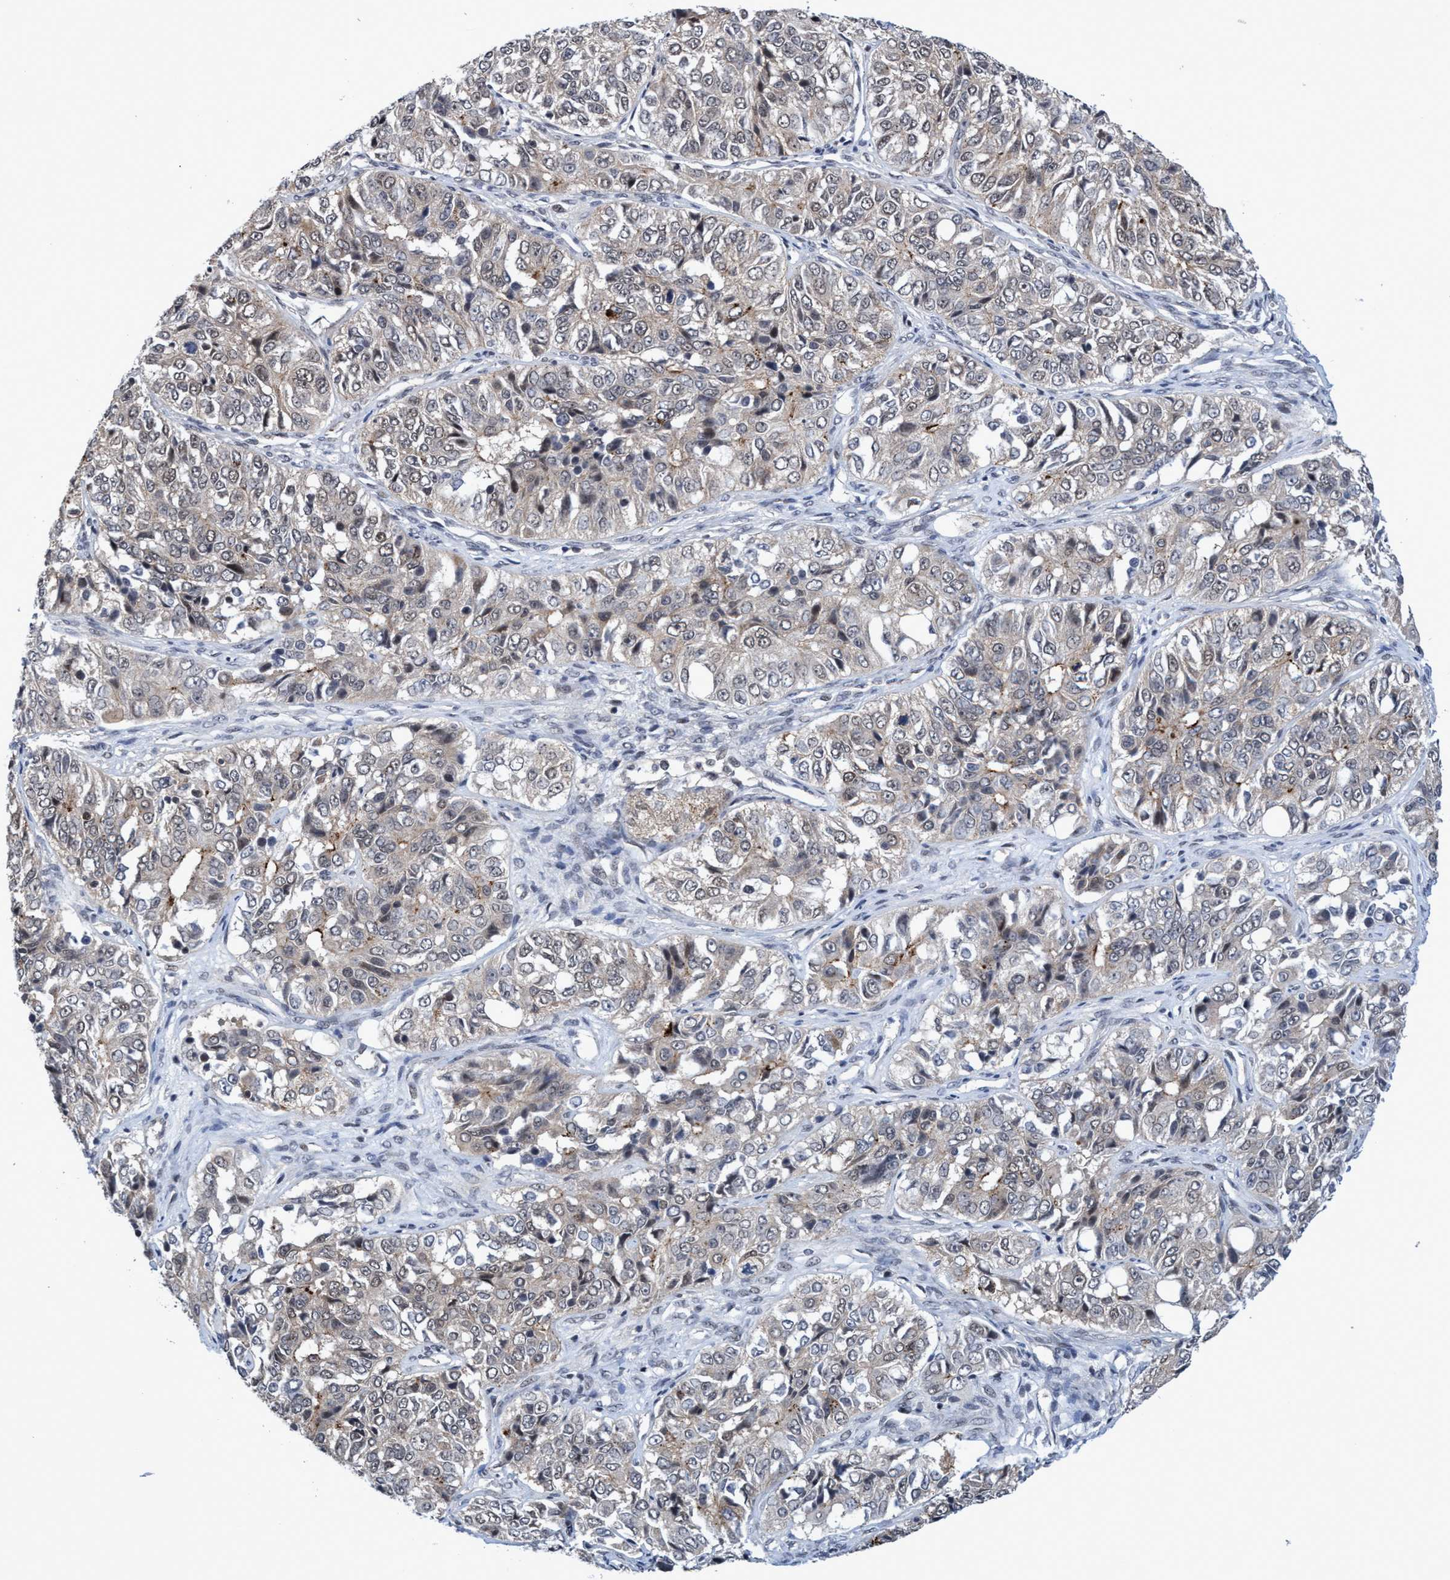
{"staining": {"intensity": "weak", "quantity": "<25%", "location": "cytoplasmic/membranous"}, "tissue": "ovarian cancer", "cell_type": "Tumor cells", "image_type": "cancer", "snomed": [{"axis": "morphology", "description": "Carcinoma, endometroid"}, {"axis": "topography", "description": "Ovary"}], "caption": "The photomicrograph shows no staining of tumor cells in ovarian endometroid carcinoma.", "gene": "C9orf78", "patient": {"sex": "female", "age": 51}}